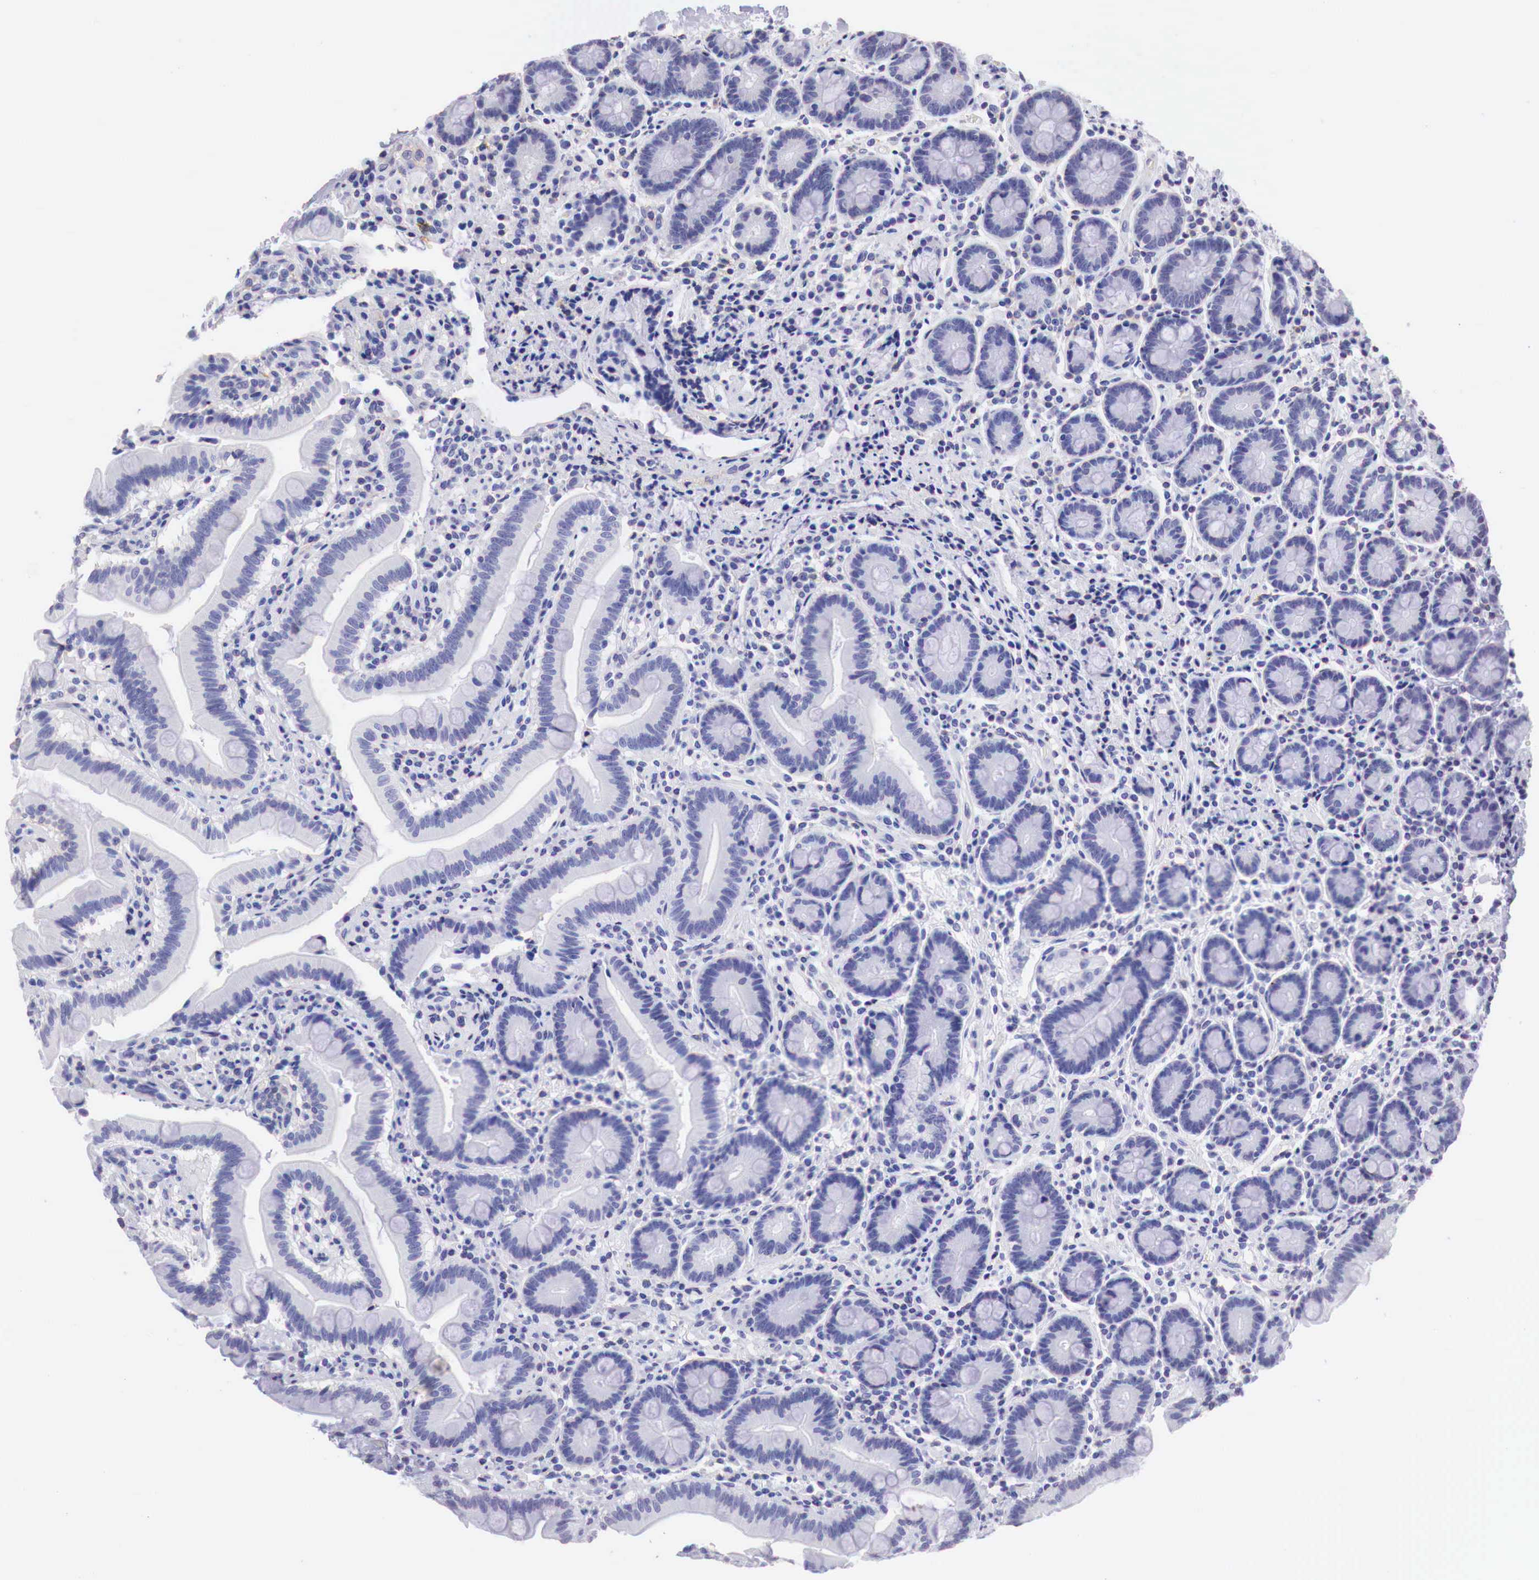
{"staining": {"intensity": "negative", "quantity": "none", "location": "none"}, "tissue": "duodenum", "cell_type": "Glandular cells", "image_type": "normal", "snomed": [{"axis": "morphology", "description": "Normal tissue, NOS"}, {"axis": "topography", "description": "Duodenum"}], "caption": "Glandular cells are negative for brown protein staining in unremarkable duodenum. Brightfield microscopy of immunohistochemistry stained with DAB (3,3'-diaminobenzidine) (brown) and hematoxylin (blue), captured at high magnification.", "gene": "PABIR2", "patient": {"sex": "female", "age": 77}}